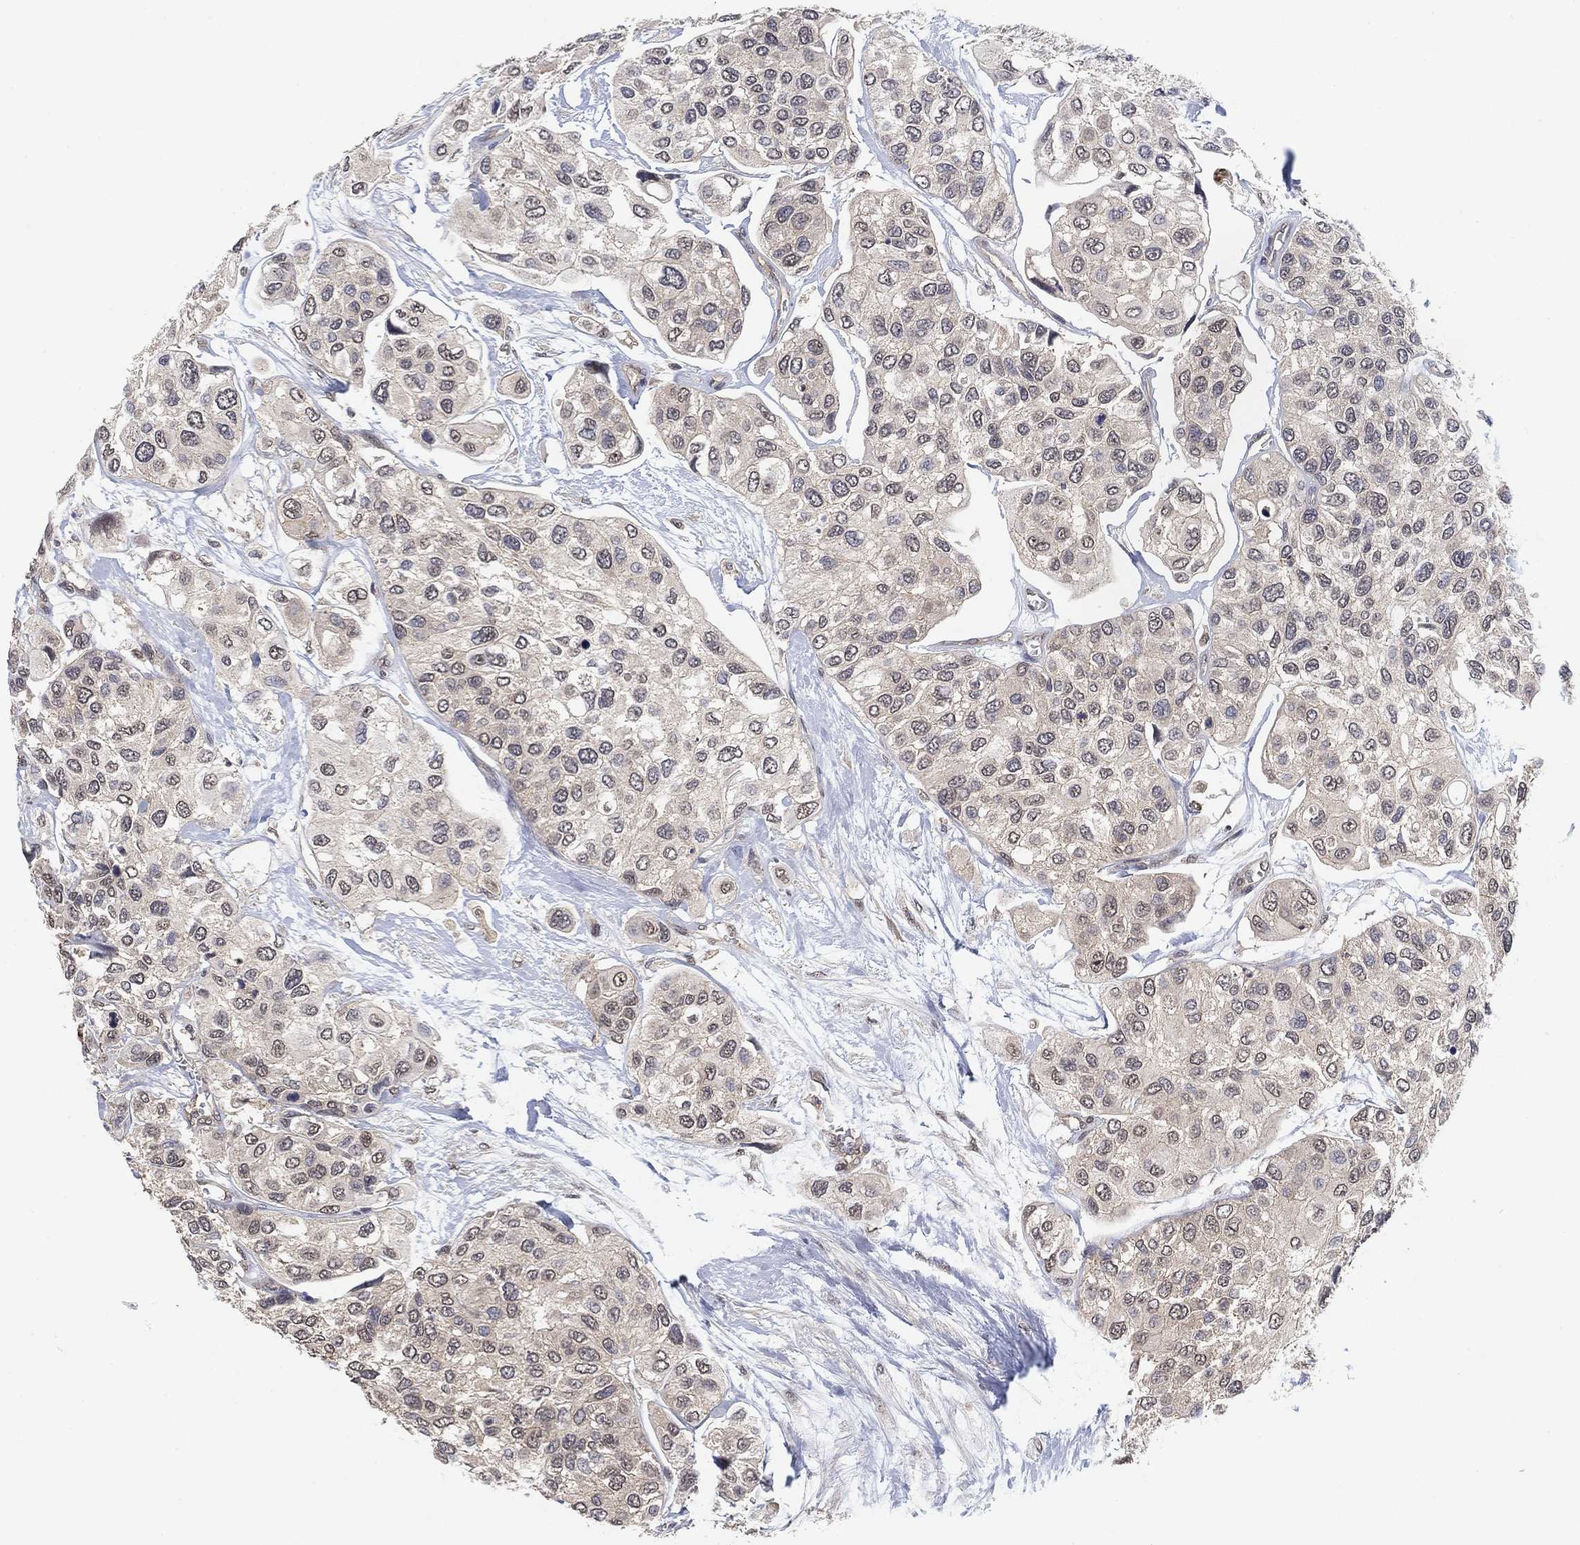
{"staining": {"intensity": "negative", "quantity": "none", "location": "none"}, "tissue": "urothelial cancer", "cell_type": "Tumor cells", "image_type": "cancer", "snomed": [{"axis": "morphology", "description": "Urothelial carcinoma, High grade"}, {"axis": "topography", "description": "Urinary bladder"}], "caption": "Protein analysis of urothelial cancer displays no significant expression in tumor cells.", "gene": "CCDC43", "patient": {"sex": "male", "age": 77}}